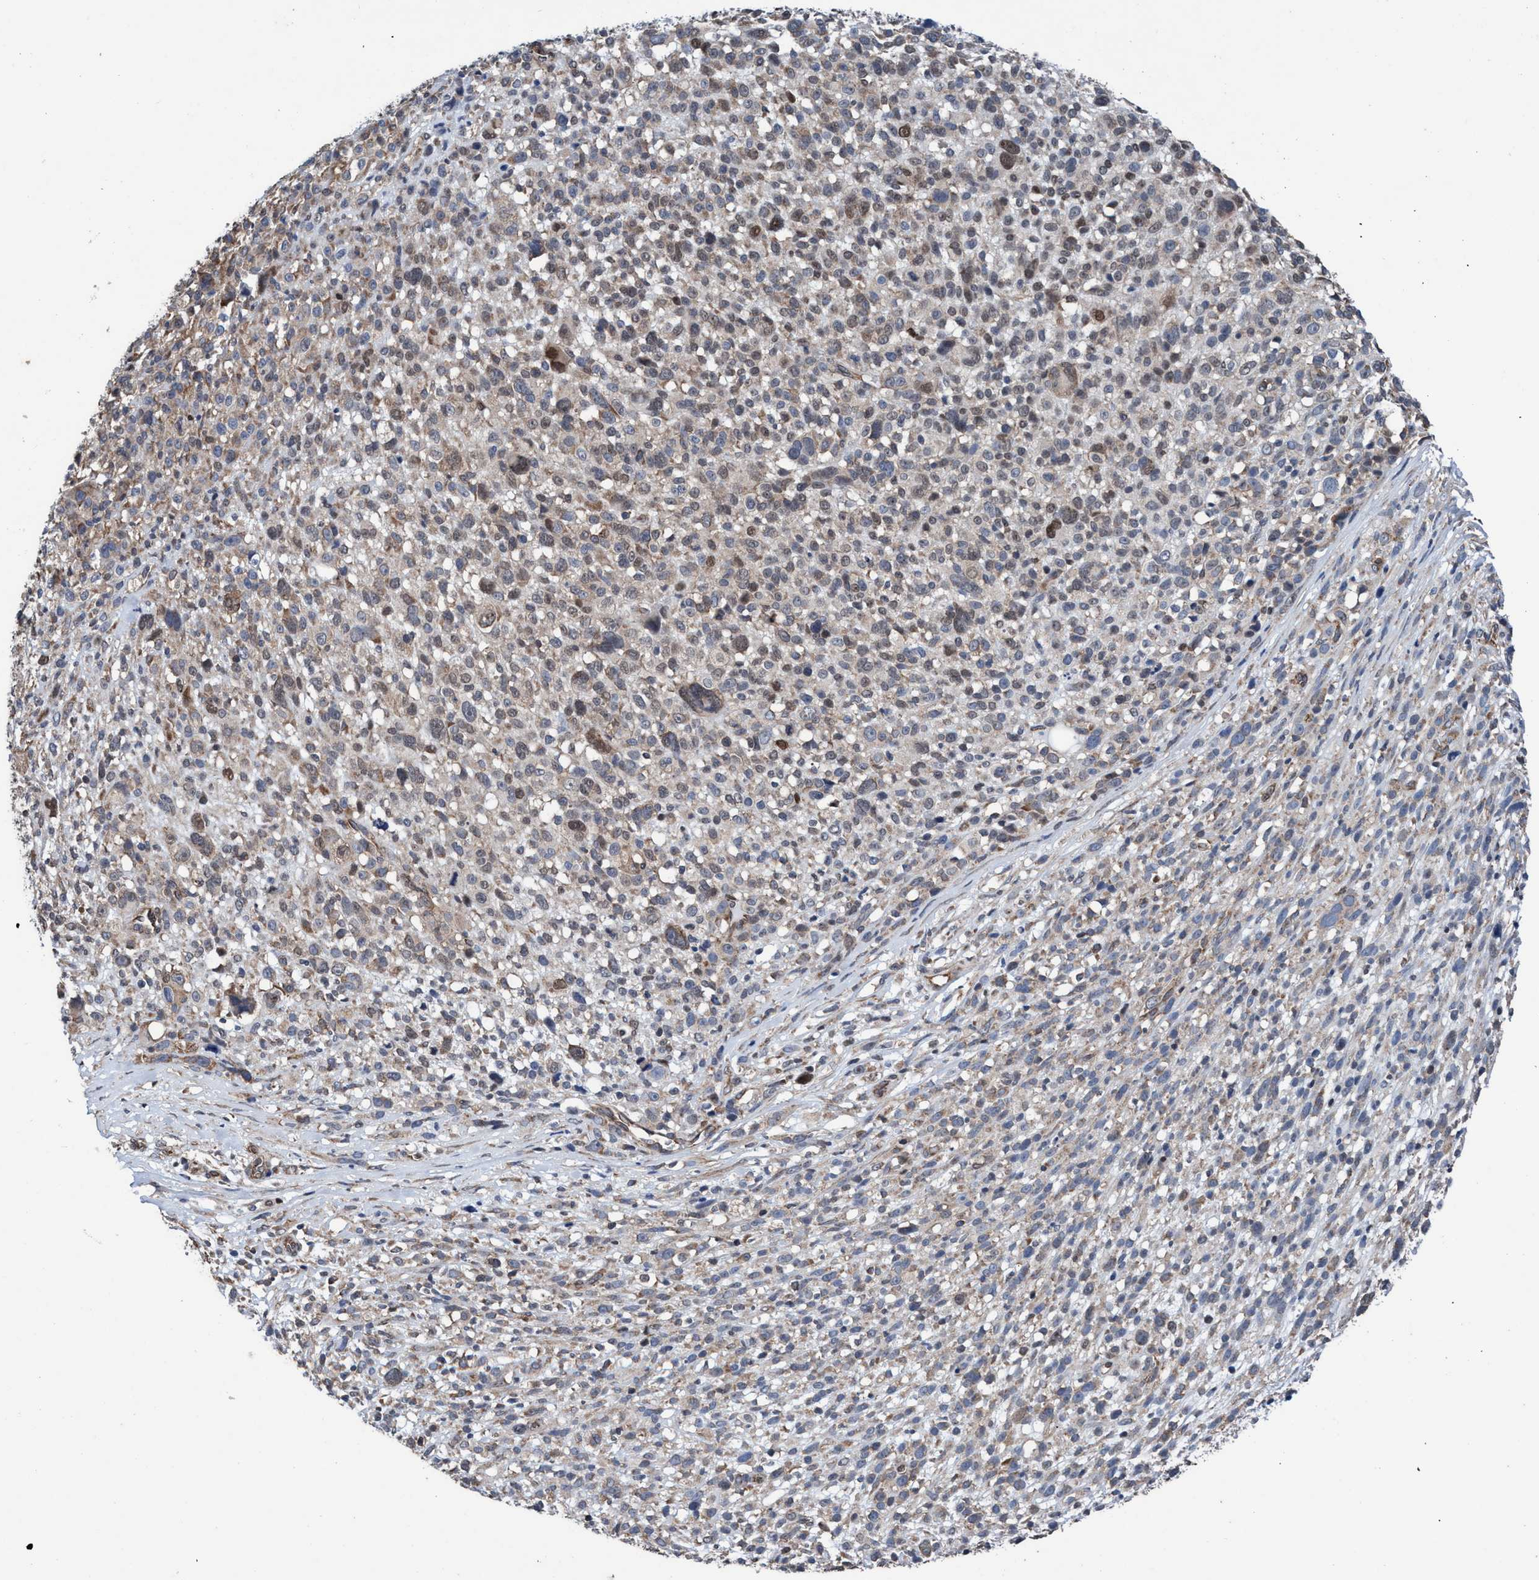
{"staining": {"intensity": "moderate", "quantity": "25%-75%", "location": "cytoplasmic/membranous,nuclear"}, "tissue": "melanoma", "cell_type": "Tumor cells", "image_type": "cancer", "snomed": [{"axis": "morphology", "description": "Malignant melanoma, NOS"}, {"axis": "topography", "description": "Skin"}], "caption": "Melanoma was stained to show a protein in brown. There is medium levels of moderate cytoplasmic/membranous and nuclear expression in approximately 25%-75% of tumor cells. Ihc stains the protein of interest in brown and the nuclei are stained blue.", "gene": "METAP2", "patient": {"sex": "female", "age": 55}}